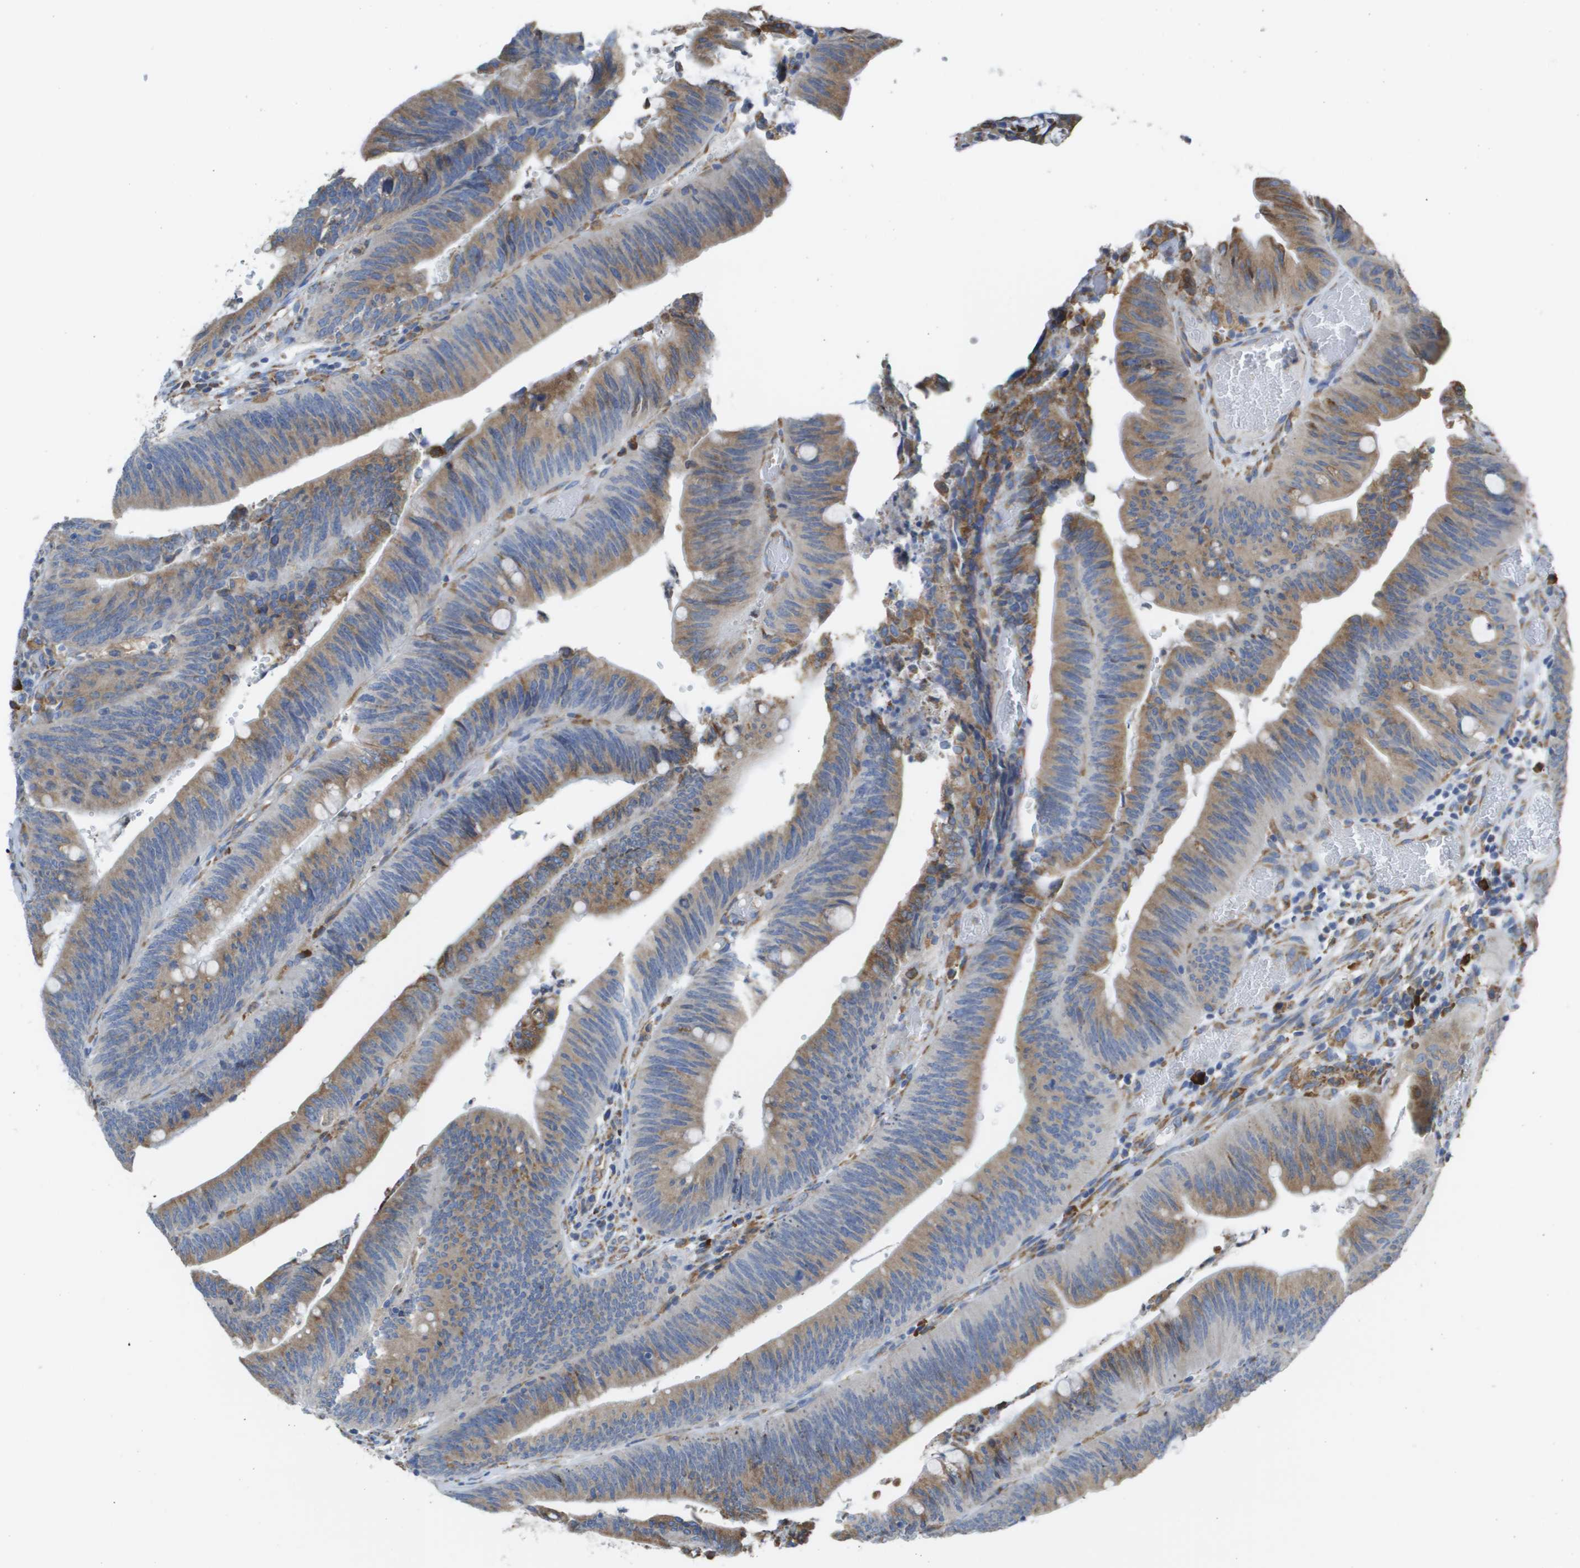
{"staining": {"intensity": "moderate", "quantity": ">75%", "location": "cytoplasmic/membranous"}, "tissue": "colorectal cancer", "cell_type": "Tumor cells", "image_type": "cancer", "snomed": [{"axis": "morphology", "description": "Normal tissue, NOS"}, {"axis": "morphology", "description": "Adenocarcinoma, NOS"}, {"axis": "topography", "description": "Rectum"}], "caption": "Brown immunohistochemical staining in human colorectal cancer shows moderate cytoplasmic/membranous expression in approximately >75% of tumor cells. The staining is performed using DAB (3,3'-diaminobenzidine) brown chromogen to label protein expression. The nuclei are counter-stained blue using hematoxylin.", "gene": "SDR42E1", "patient": {"sex": "female", "age": 66}}